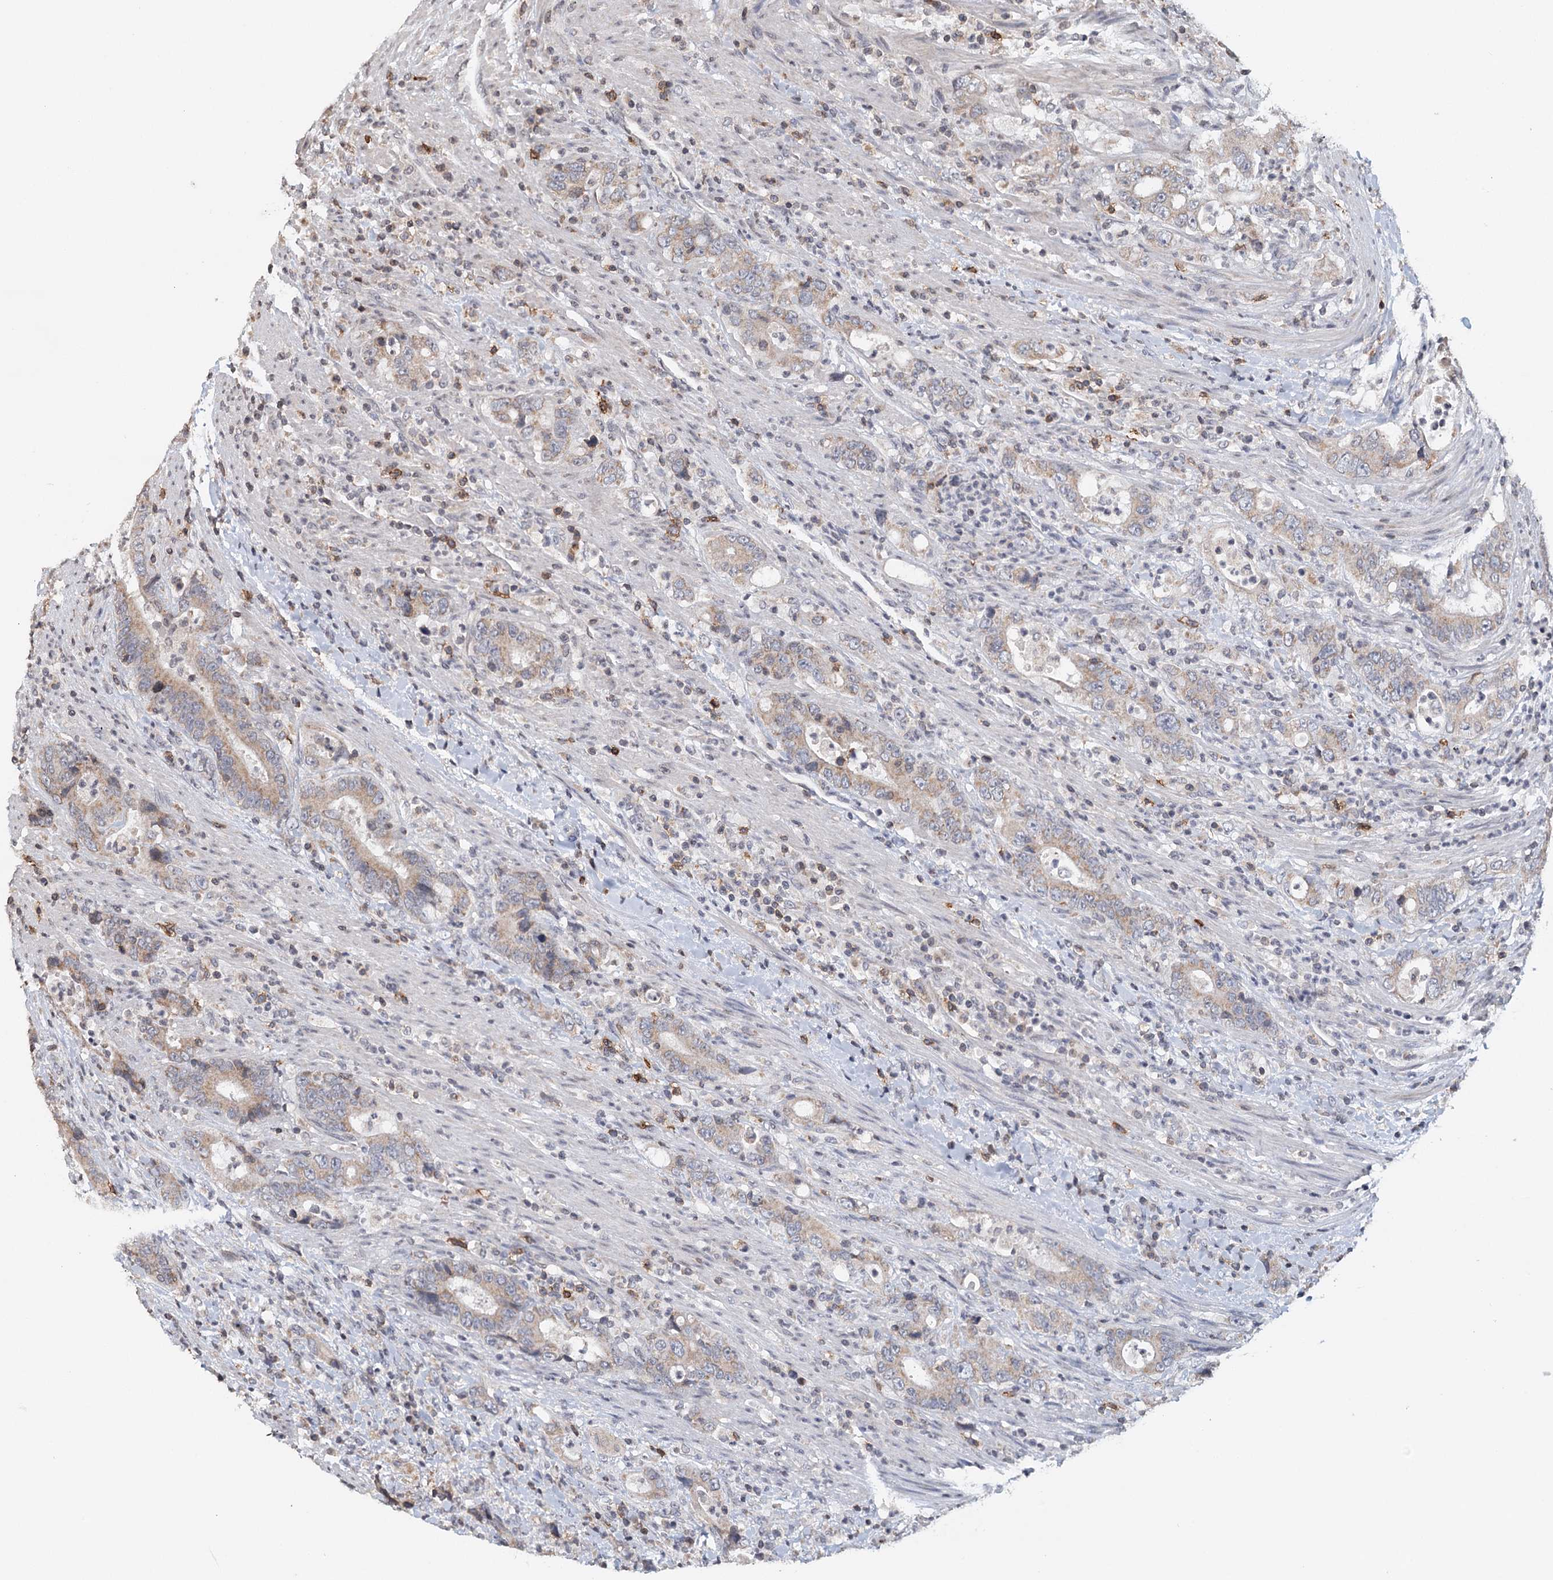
{"staining": {"intensity": "weak", "quantity": ">75%", "location": "cytoplasmic/membranous"}, "tissue": "colorectal cancer", "cell_type": "Tumor cells", "image_type": "cancer", "snomed": [{"axis": "morphology", "description": "Adenocarcinoma, NOS"}, {"axis": "topography", "description": "Colon"}], "caption": "Protein expression analysis of human adenocarcinoma (colorectal) reveals weak cytoplasmic/membranous staining in approximately >75% of tumor cells. The staining was performed using DAB (3,3'-diaminobenzidine), with brown indicating positive protein expression. Nuclei are stained blue with hematoxylin.", "gene": "ICOS", "patient": {"sex": "female", "age": 75}}